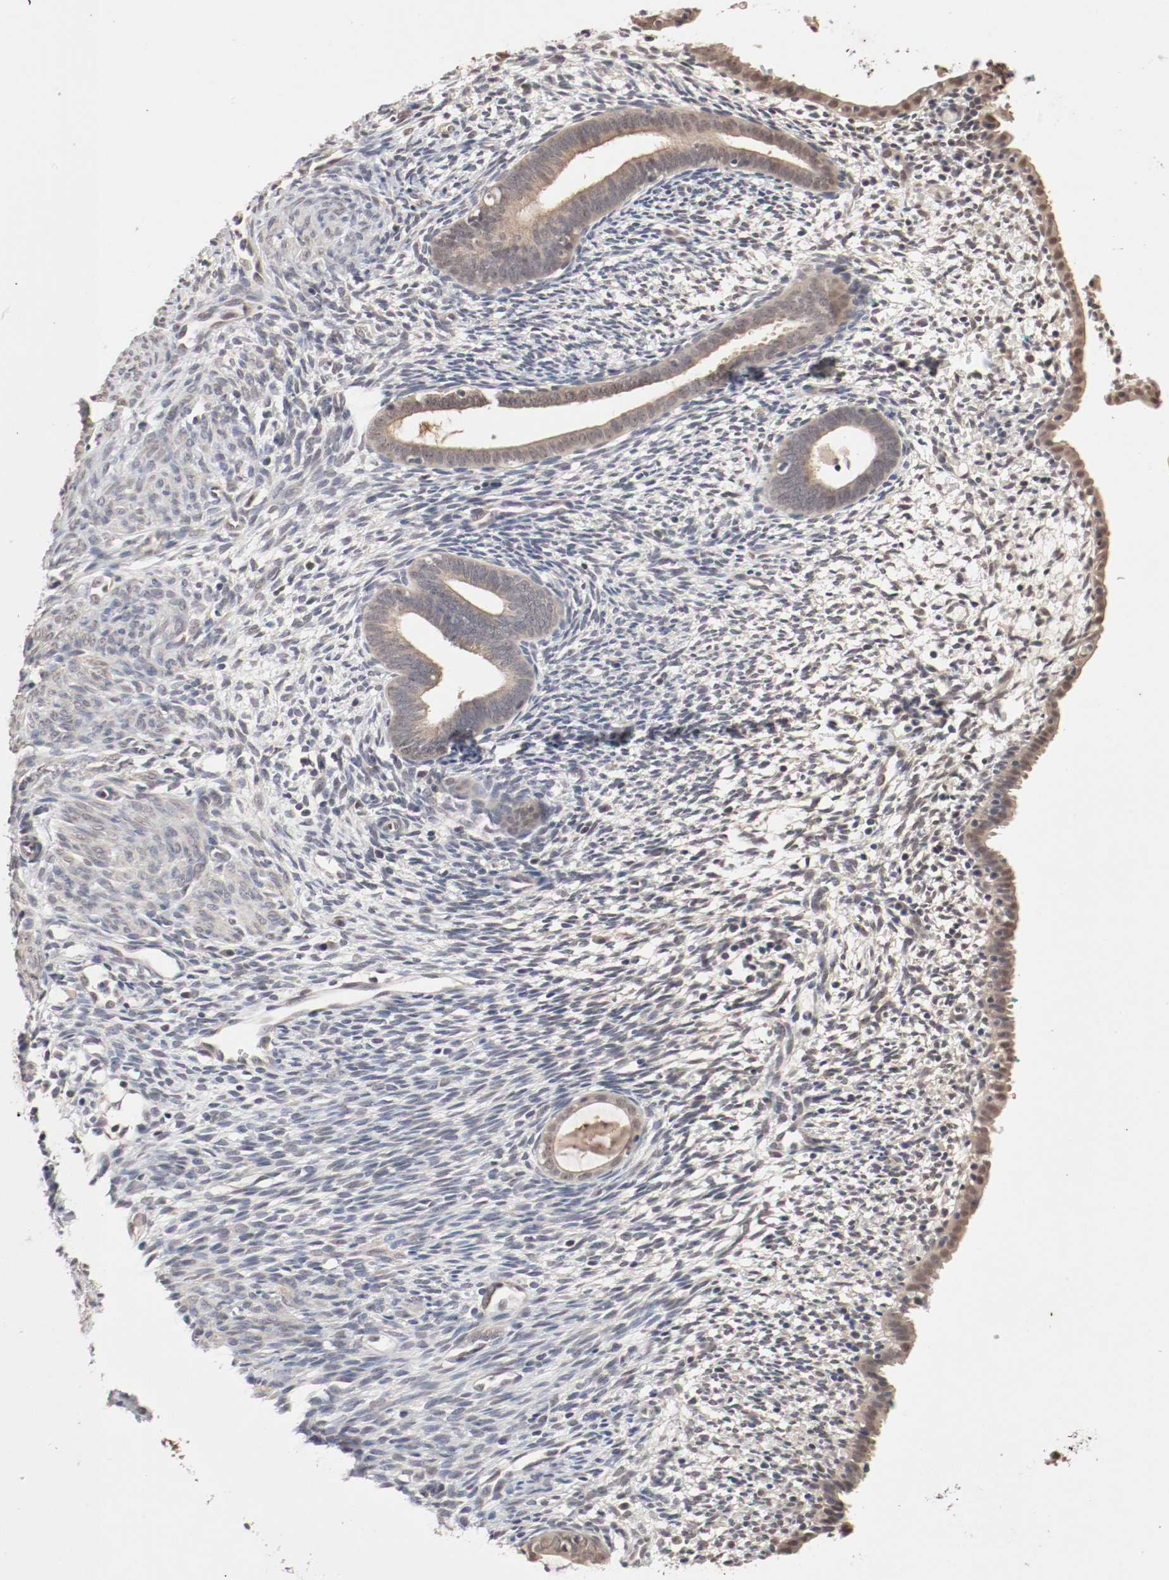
{"staining": {"intensity": "weak", "quantity": "25%-75%", "location": "cytoplasmic/membranous"}, "tissue": "endometrium", "cell_type": "Cells in endometrial stroma", "image_type": "normal", "snomed": [{"axis": "morphology", "description": "Normal tissue, NOS"}, {"axis": "morphology", "description": "Atrophy, NOS"}, {"axis": "topography", "description": "Uterus"}, {"axis": "topography", "description": "Endometrium"}], "caption": "An immunohistochemistry (IHC) histopathology image of benign tissue is shown. Protein staining in brown labels weak cytoplasmic/membranous positivity in endometrium within cells in endometrial stroma.", "gene": "CSNK2B", "patient": {"sex": "female", "age": 68}}